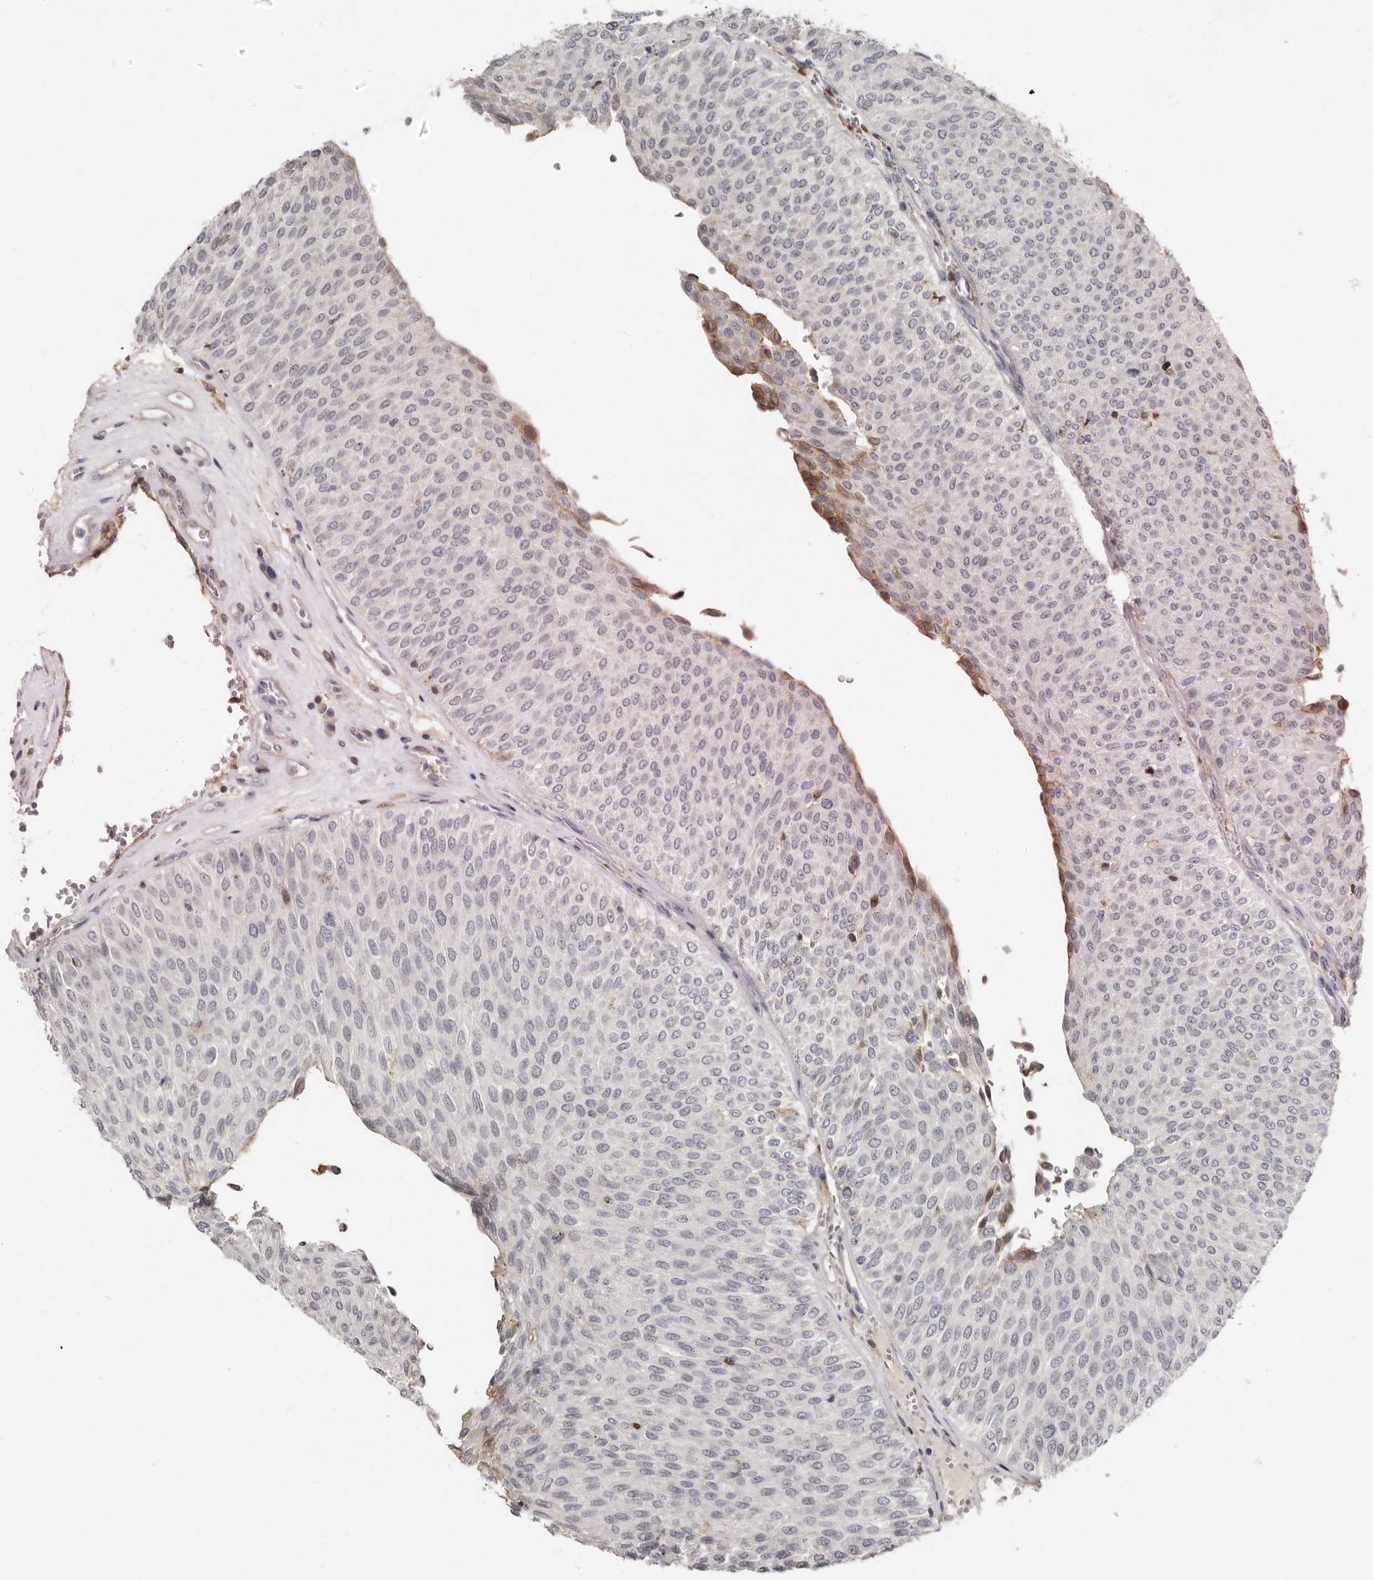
{"staining": {"intensity": "negative", "quantity": "none", "location": "none"}, "tissue": "urothelial cancer", "cell_type": "Tumor cells", "image_type": "cancer", "snomed": [{"axis": "morphology", "description": "Urothelial carcinoma, Low grade"}, {"axis": "topography", "description": "Urinary bladder"}], "caption": "Low-grade urothelial carcinoma was stained to show a protein in brown. There is no significant staining in tumor cells.", "gene": "KIF26B", "patient": {"sex": "male", "age": 78}}